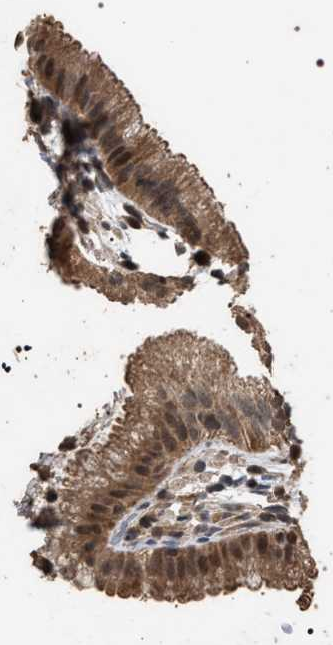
{"staining": {"intensity": "moderate", "quantity": ">75%", "location": "cytoplasmic/membranous"}, "tissue": "gallbladder", "cell_type": "Glandular cells", "image_type": "normal", "snomed": [{"axis": "morphology", "description": "Normal tissue, NOS"}, {"axis": "topography", "description": "Gallbladder"}], "caption": "The micrograph demonstrates immunohistochemical staining of benign gallbladder. There is moderate cytoplasmic/membranous positivity is seen in approximately >75% of glandular cells.", "gene": "NAA35", "patient": {"sex": "female", "age": 26}}